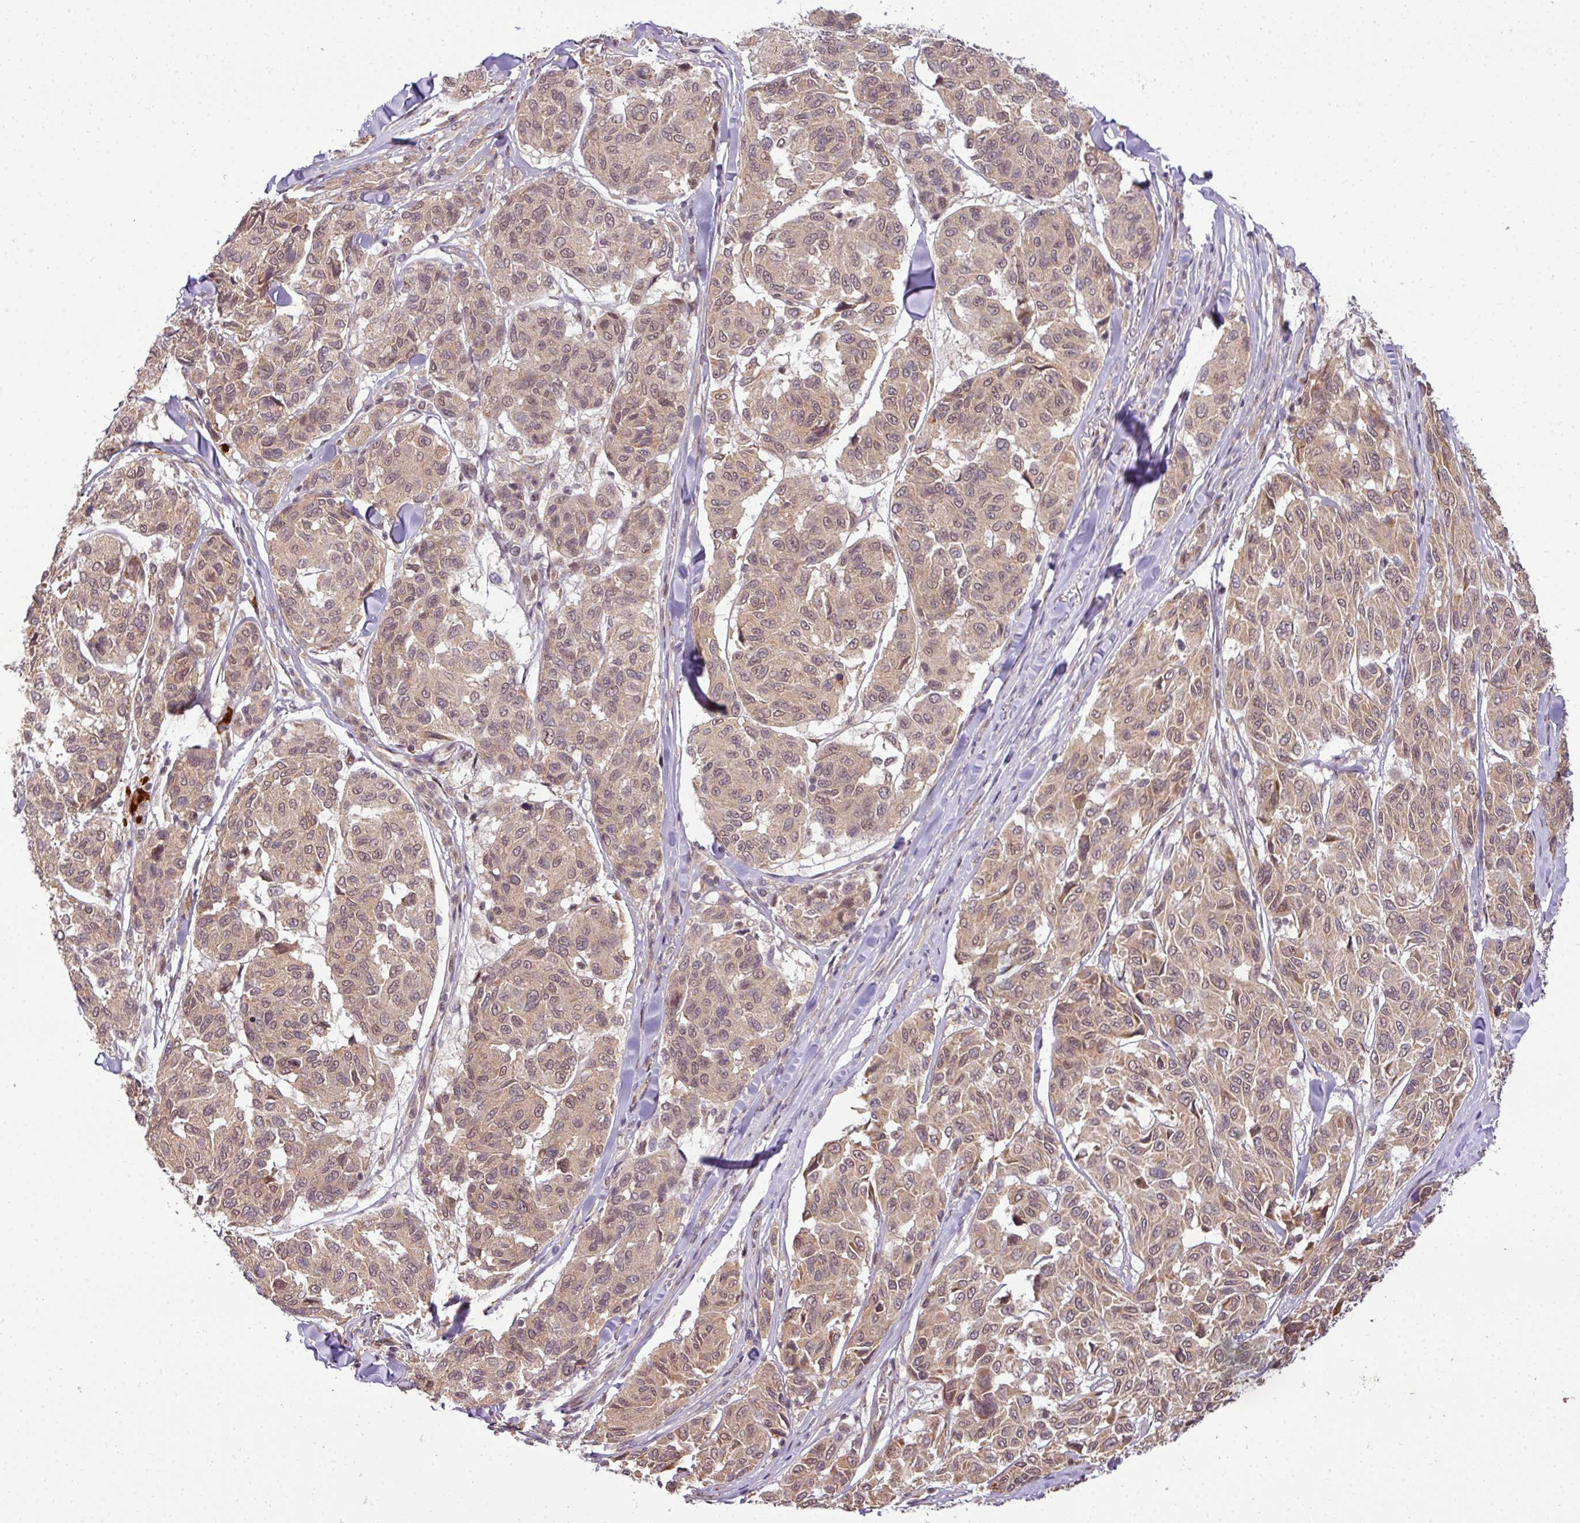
{"staining": {"intensity": "moderate", "quantity": ">75%", "location": "cytoplasmic/membranous,nuclear"}, "tissue": "melanoma", "cell_type": "Tumor cells", "image_type": "cancer", "snomed": [{"axis": "morphology", "description": "Malignant melanoma, NOS"}, {"axis": "topography", "description": "Skin"}], "caption": "This image exhibits melanoma stained with IHC to label a protein in brown. The cytoplasmic/membranous and nuclear of tumor cells show moderate positivity for the protein. Nuclei are counter-stained blue.", "gene": "C1orf226", "patient": {"sex": "female", "age": 66}}